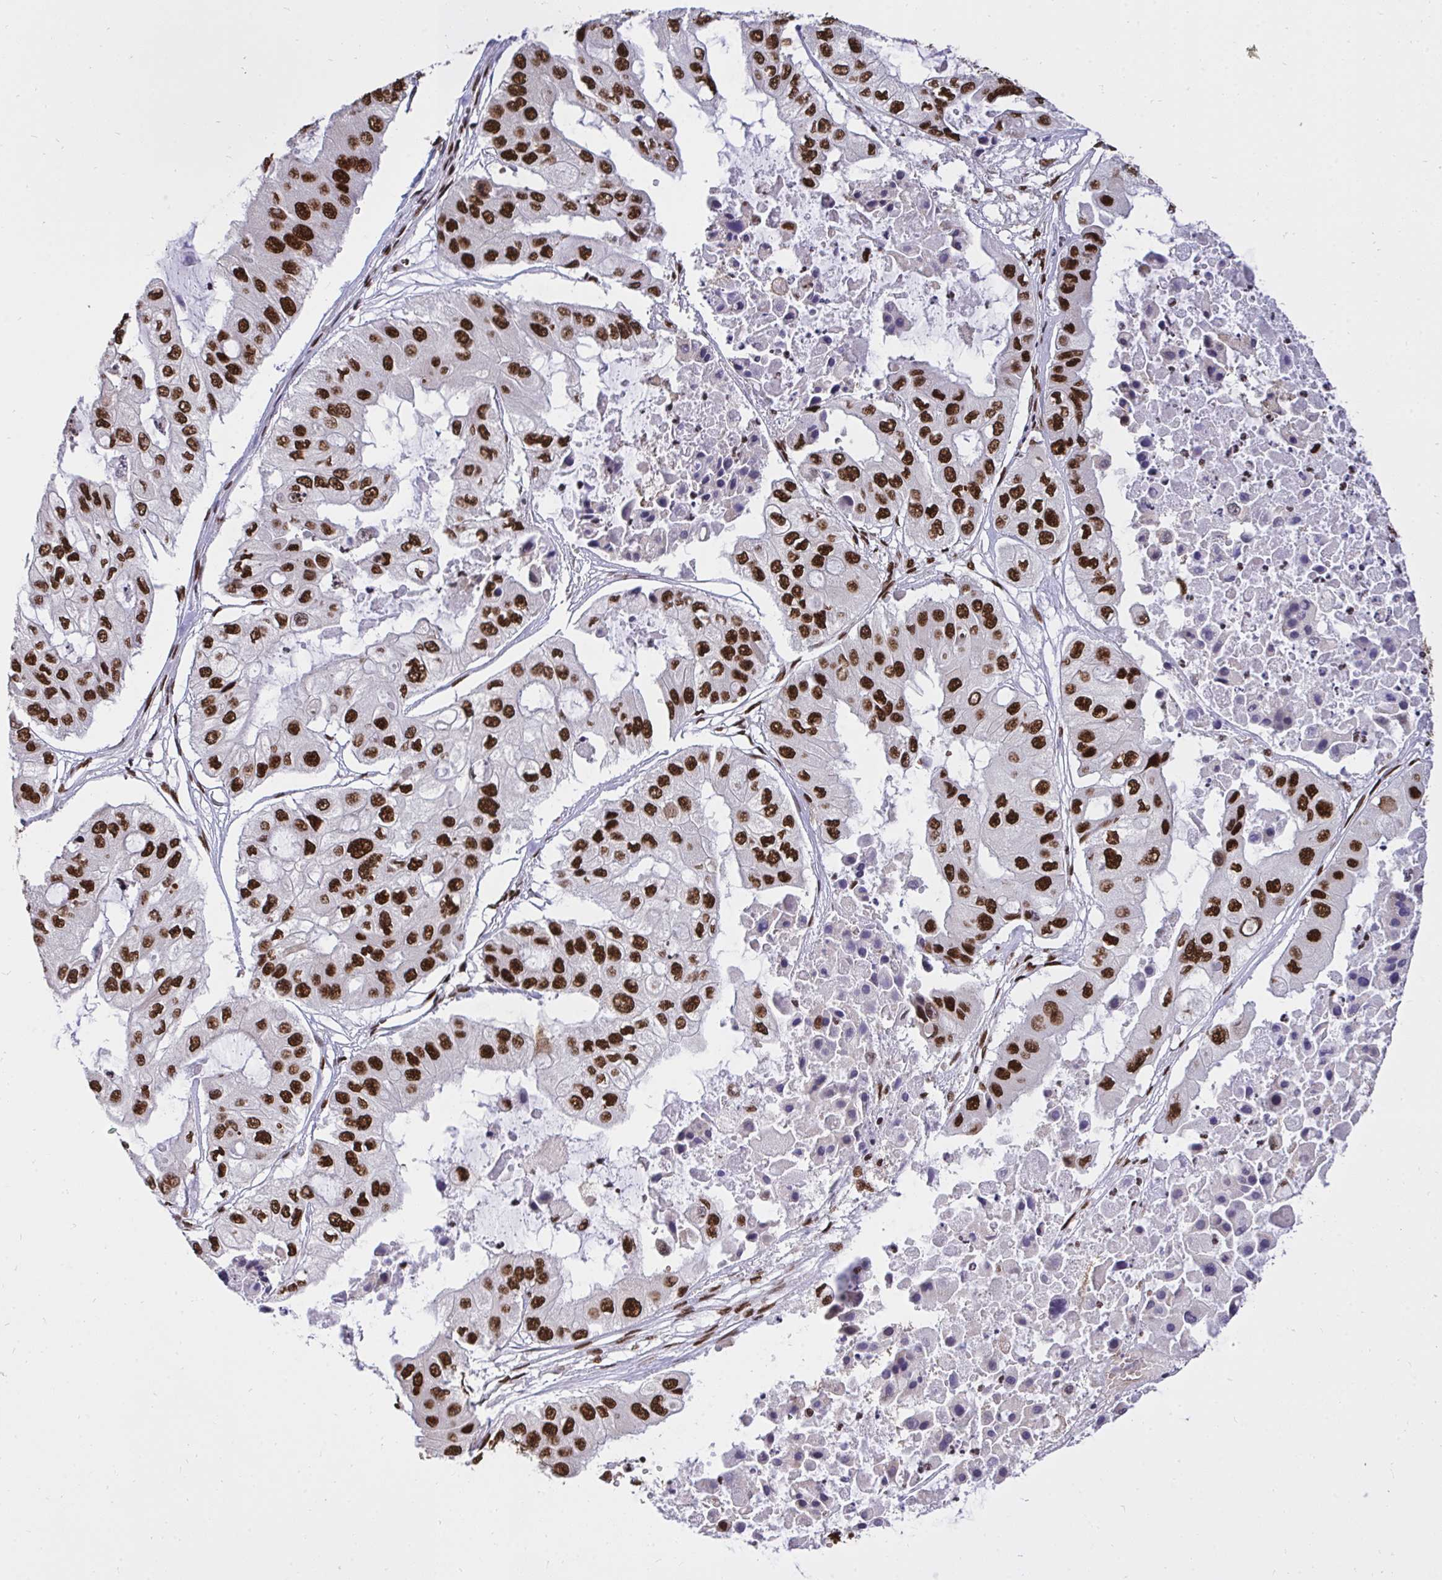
{"staining": {"intensity": "strong", "quantity": ">75%", "location": "nuclear"}, "tissue": "ovarian cancer", "cell_type": "Tumor cells", "image_type": "cancer", "snomed": [{"axis": "morphology", "description": "Cystadenocarcinoma, serous, NOS"}, {"axis": "topography", "description": "Ovary"}], "caption": "Approximately >75% of tumor cells in human ovarian cancer (serous cystadenocarcinoma) exhibit strong nuclear protein staining as visualized by brown immunohistochemical staining.", "gene": "HNRNPL", "patient": {"sex": "female", "age": 56}}